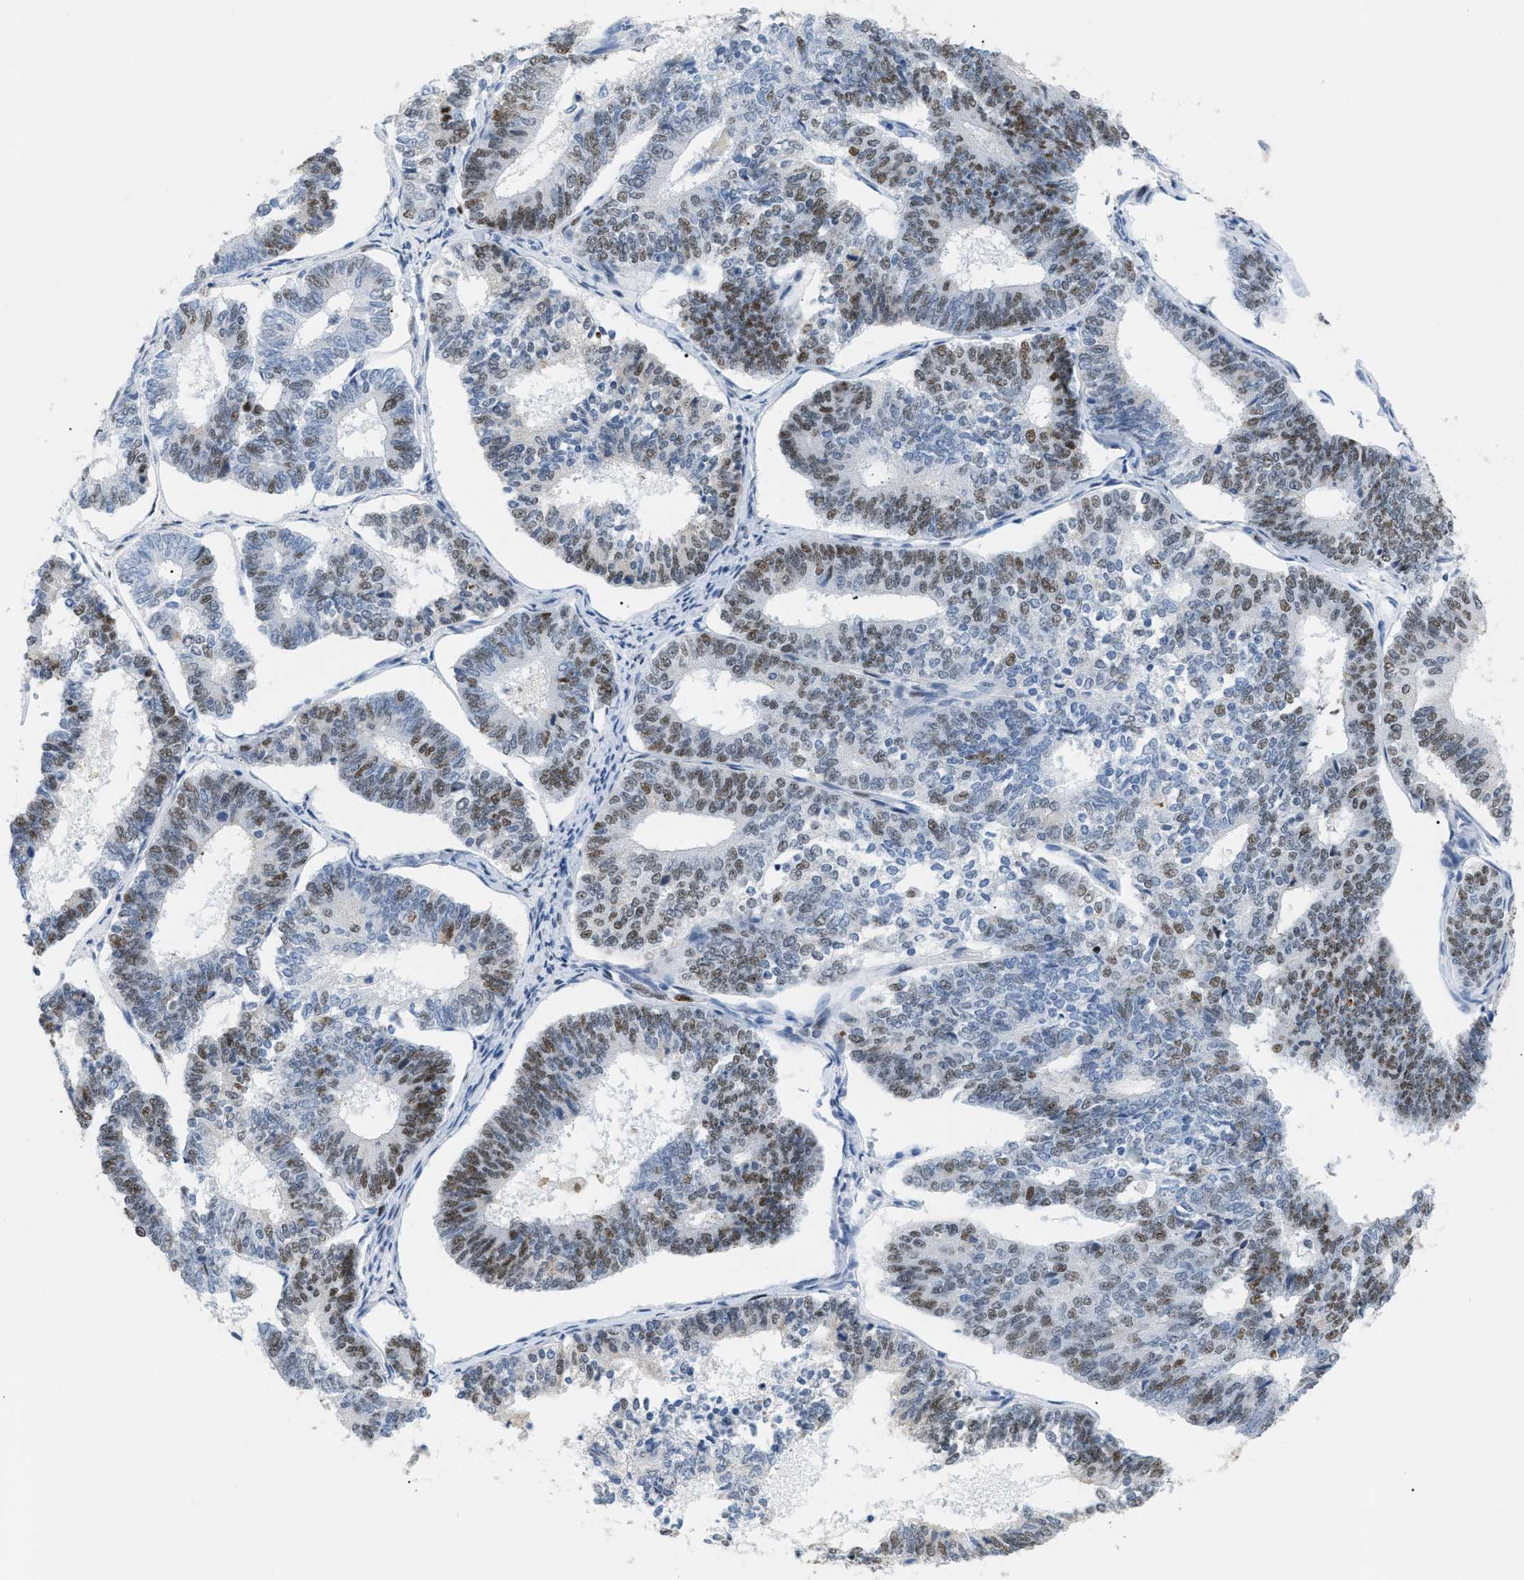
{"staining": {"intensity": "moderate", "quantity": "25%-75%", "location": "nuclear"}, "tissue": "endometrial cancer", "cell_type": "Tumor cells", "image_type": "cancer", "snomed": [{"axis": "morphology", "description": "Adenocarcinoma, NOS"}, {"axis": "topography", "description": "Endometrium"}], "caption": "Immunohistochemical staining of endometrial cancer (adenocarcinoma) reveals medium levels of moderate nuclear protein staining in approximately 25%-75% of tumor cells. (brown staining indicates protein expression, while blue staining denotes nuclei).", "gene": "MCM7", "patient": {"sex": "female", "age": 70}}